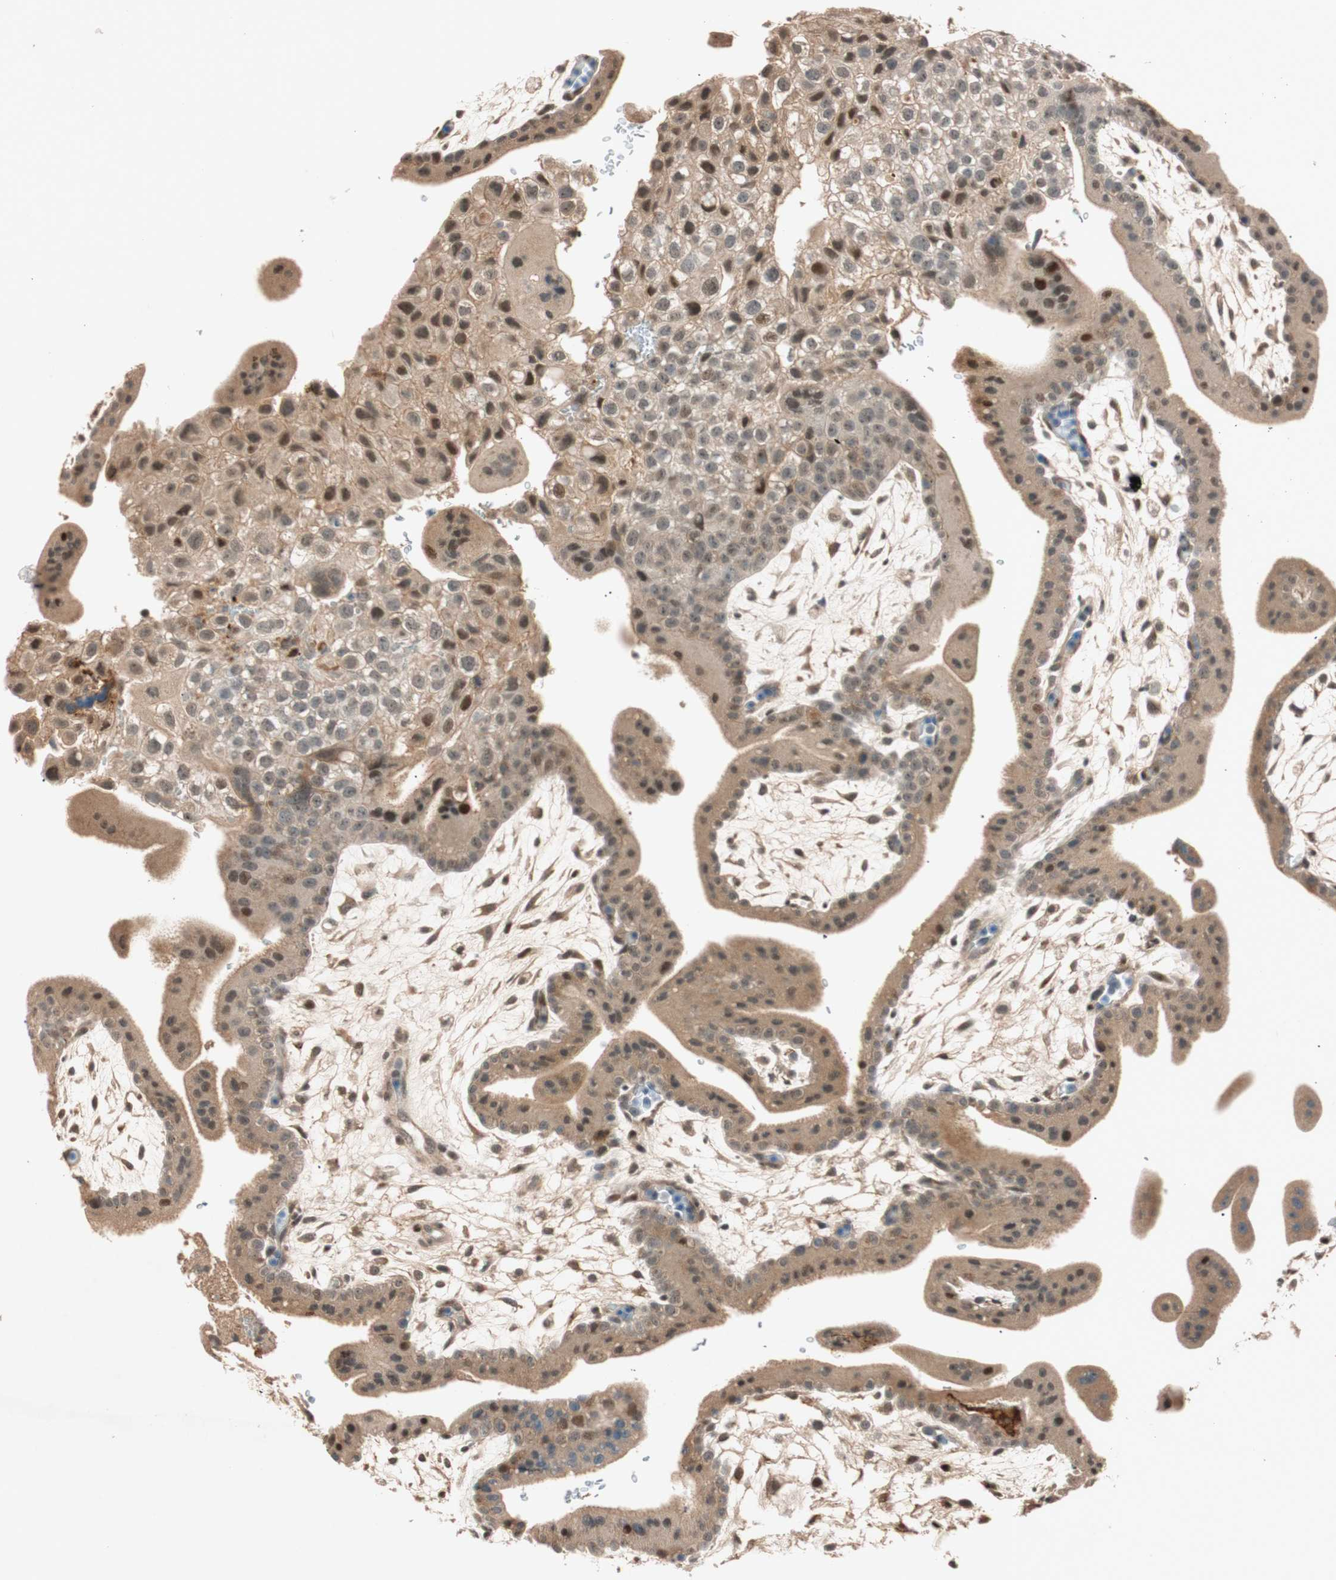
{"staining": {"intensity": "moderate", "quantity": "25%-75%", "location": "cytoplasmic/membranous,nuclear"}, "tissue": "placenta", "cell_type": "Decidual cells", "image_type": "normal", "snomed": [{"axis": "morphology", "description": "Normal tissue, NOS"}, {"axis": "topography", "description": "Placenta"}], "caption": "Immunohistochemistry image of benign placenta stained for a protein (brown), which reveals medium levels of moderate cytoplasmic/membranous,nuclear positivity in about 25%-75% of decidual cells.", "gene": "EPHA6", "patient": {"sex": "female", "age": 35}}